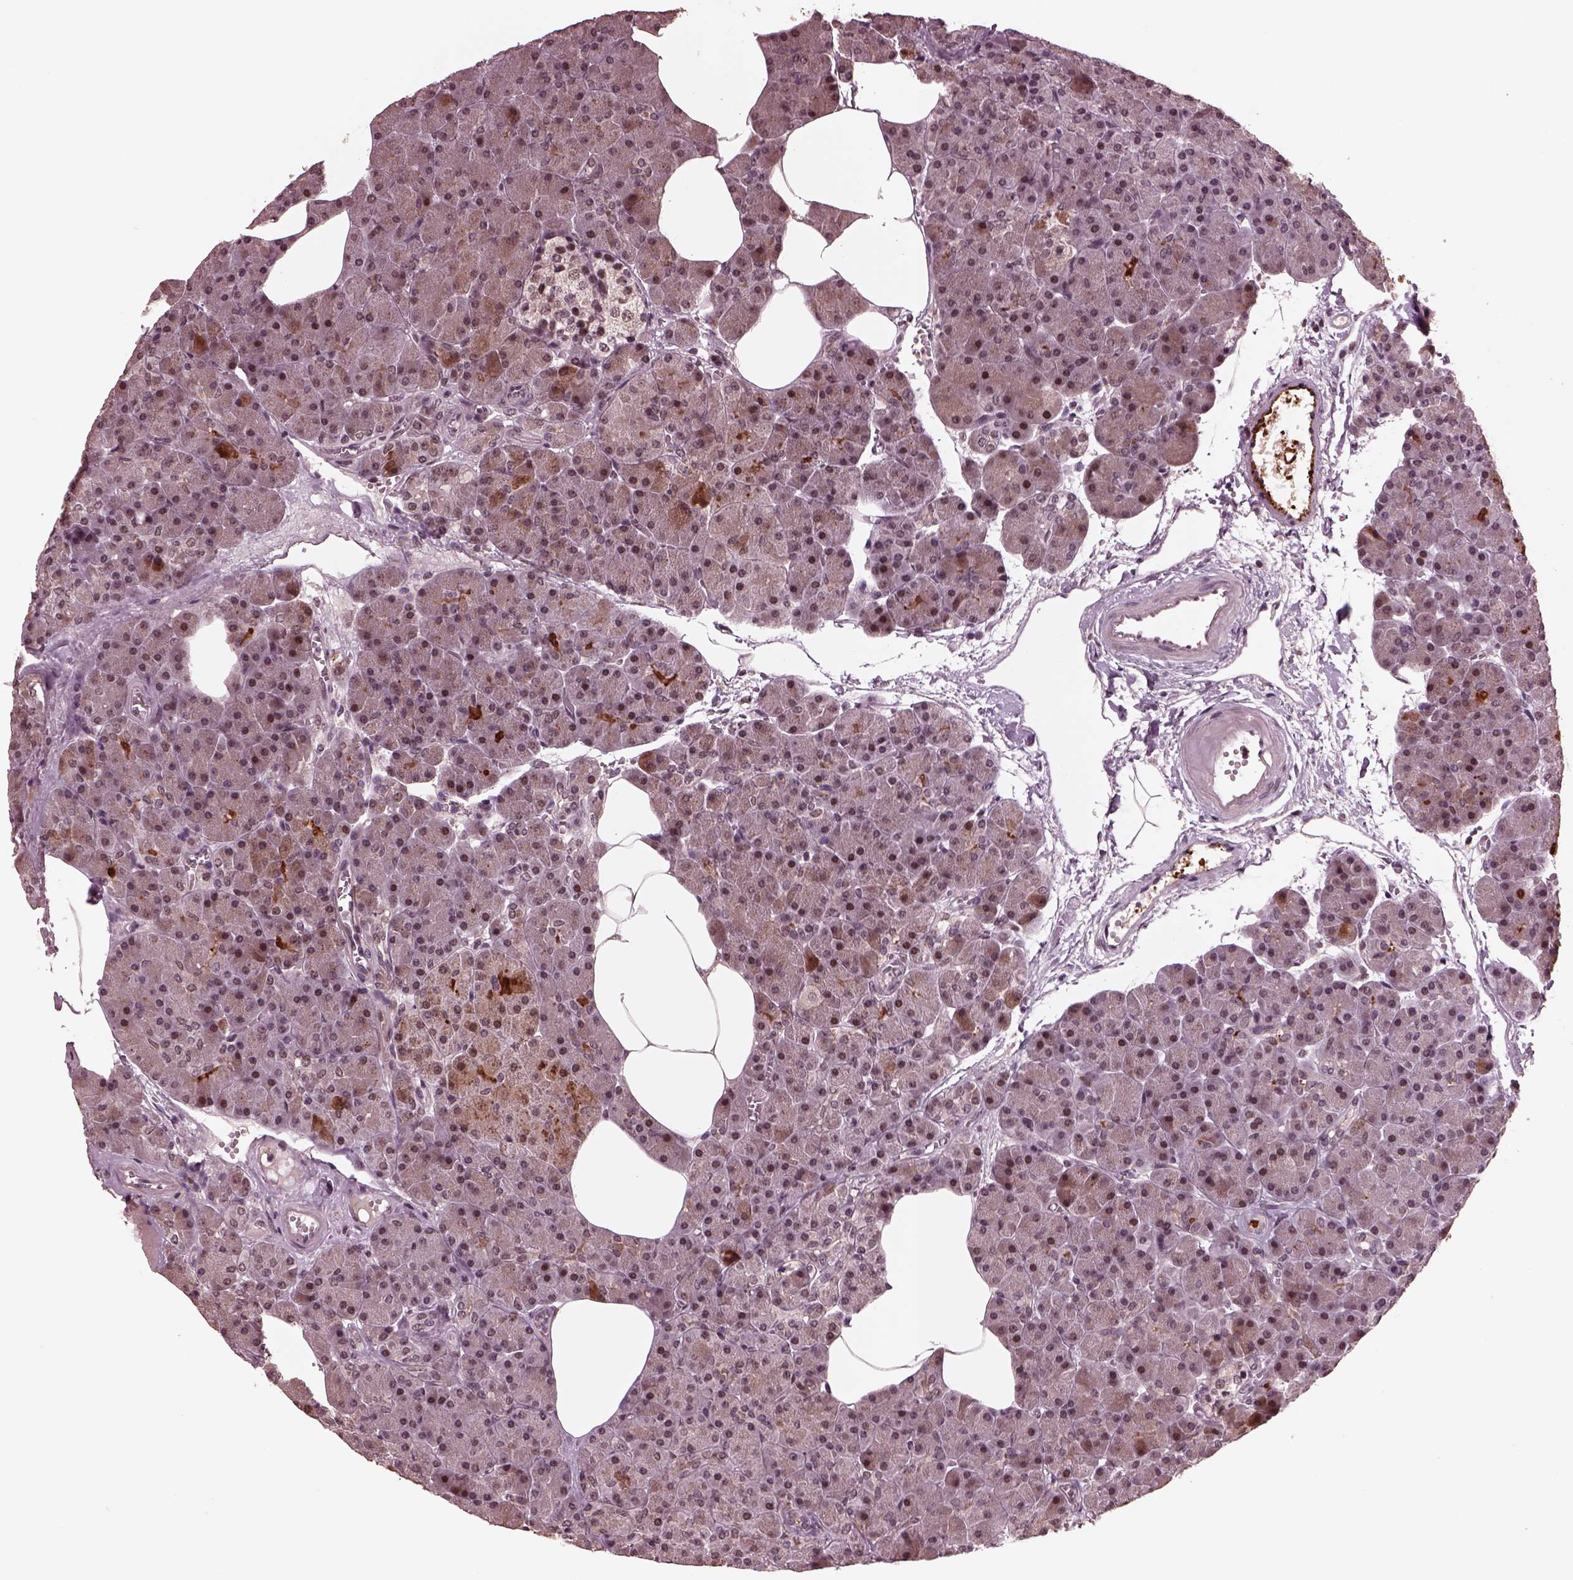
{"staining": {"intensity": "weak", "quantity": "<25%", "location": "nuclear"}, "tissue": "pancreas", "cell_type": "Exocrine glandular cells", "image_type": "normal", "snomed": [{"axis": "morphology", "description": "Normal tissue, NOS"}, {"axis": "topography", "description": "Pancreas"}], "caption": "This is an immunohistochemistry image of unremarkable pancreas. There is no positivity in exocrine glandular cells.", "gene": "NAP1L5", "patient": {"sex": "female", "age": 45}}